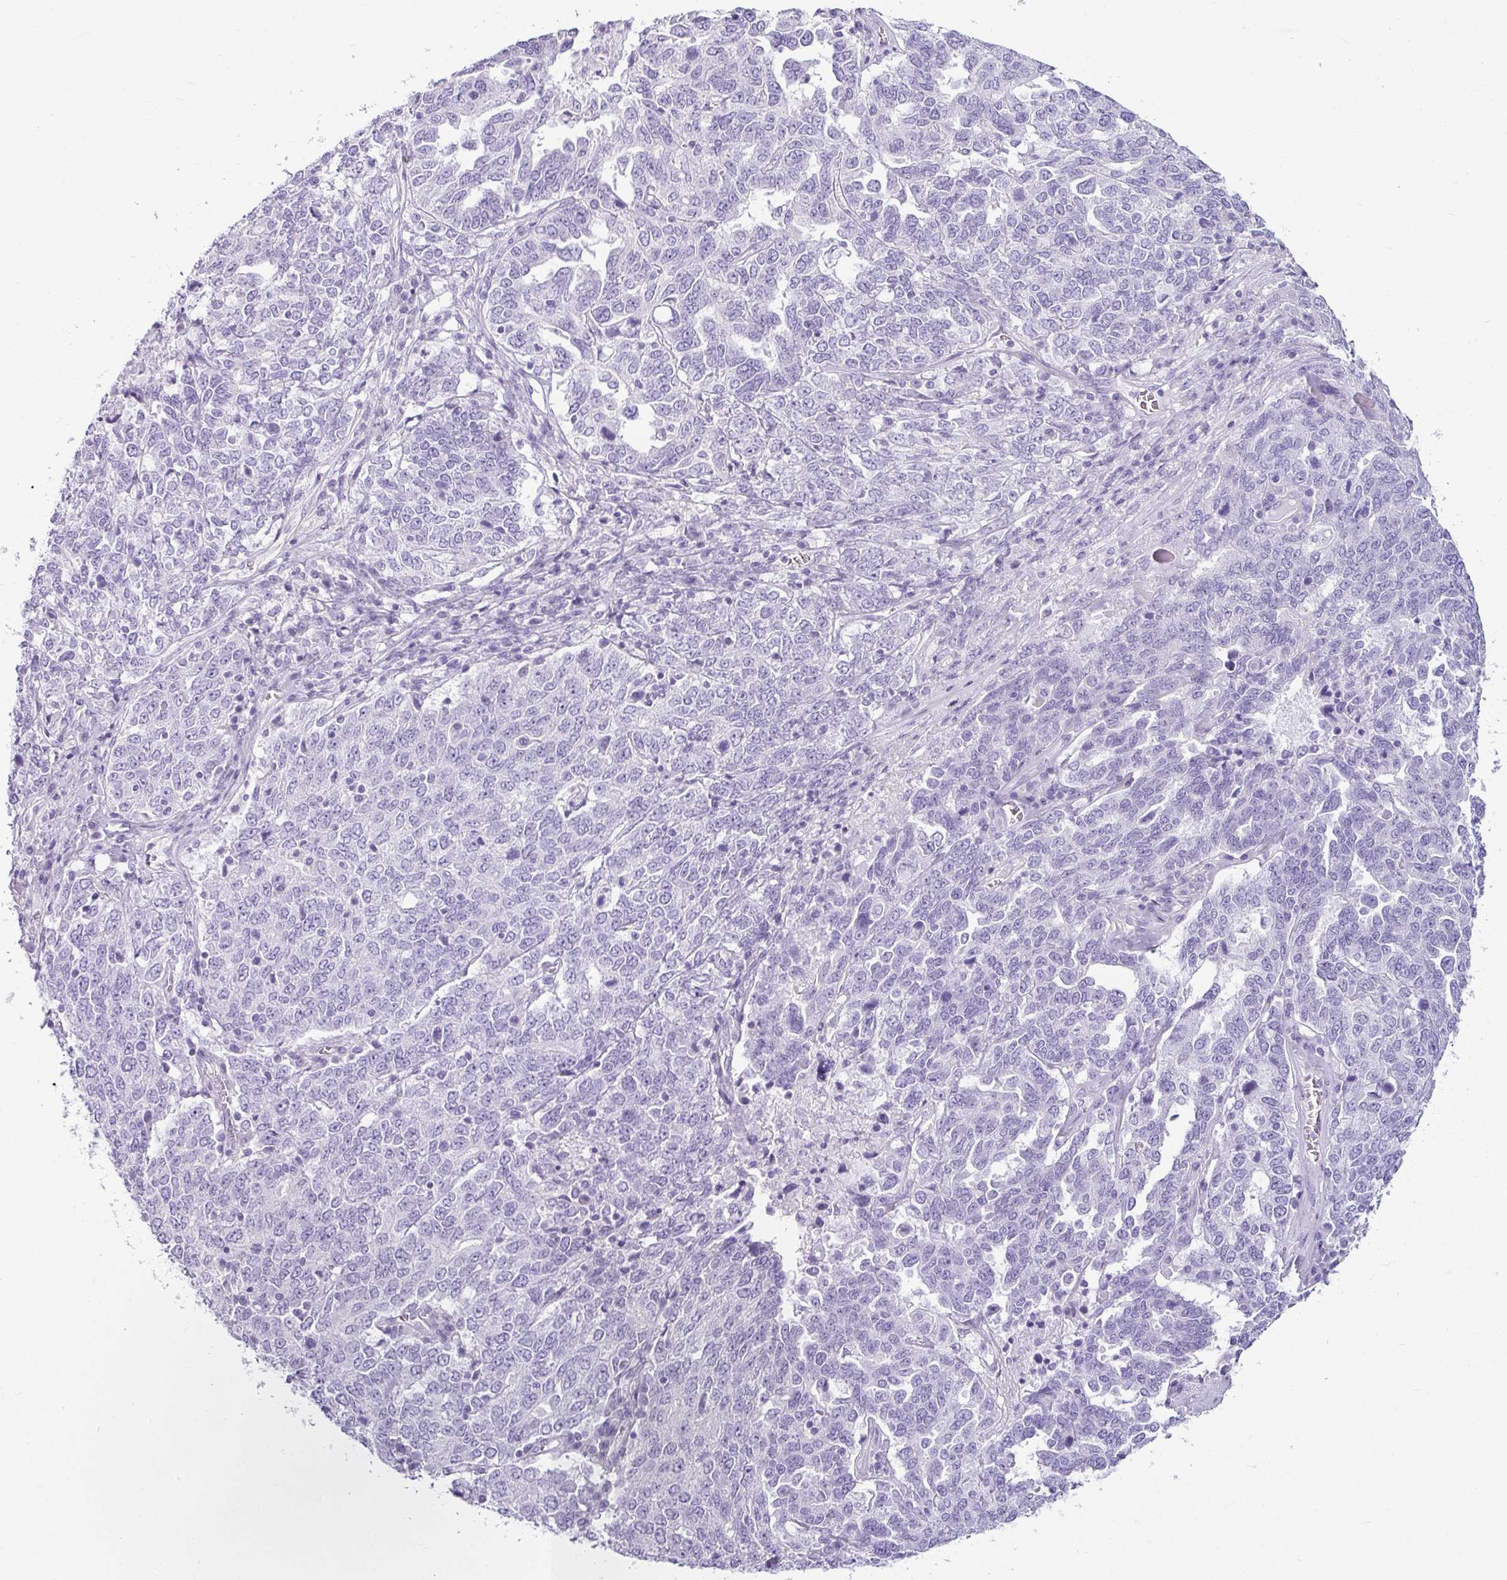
{"staining": {"intensity": "negative", "quantity": "none", "location": "none"}, "tissue": "ovarian cancer", "cell_type": "Tumor cells", "image_type": "cancer", "snomed": [{"axis": "morphology", "description": "Carcinoma, endometroid"}, {"axis": "topography", "description": "Ovary"}], "caption": "Protein analysis of ovarian endometroid carcinoma demonstrates no significant staining in tumor cells.", "gene": "VCY1B", "patient": {"sex": "female", "age": 62}}